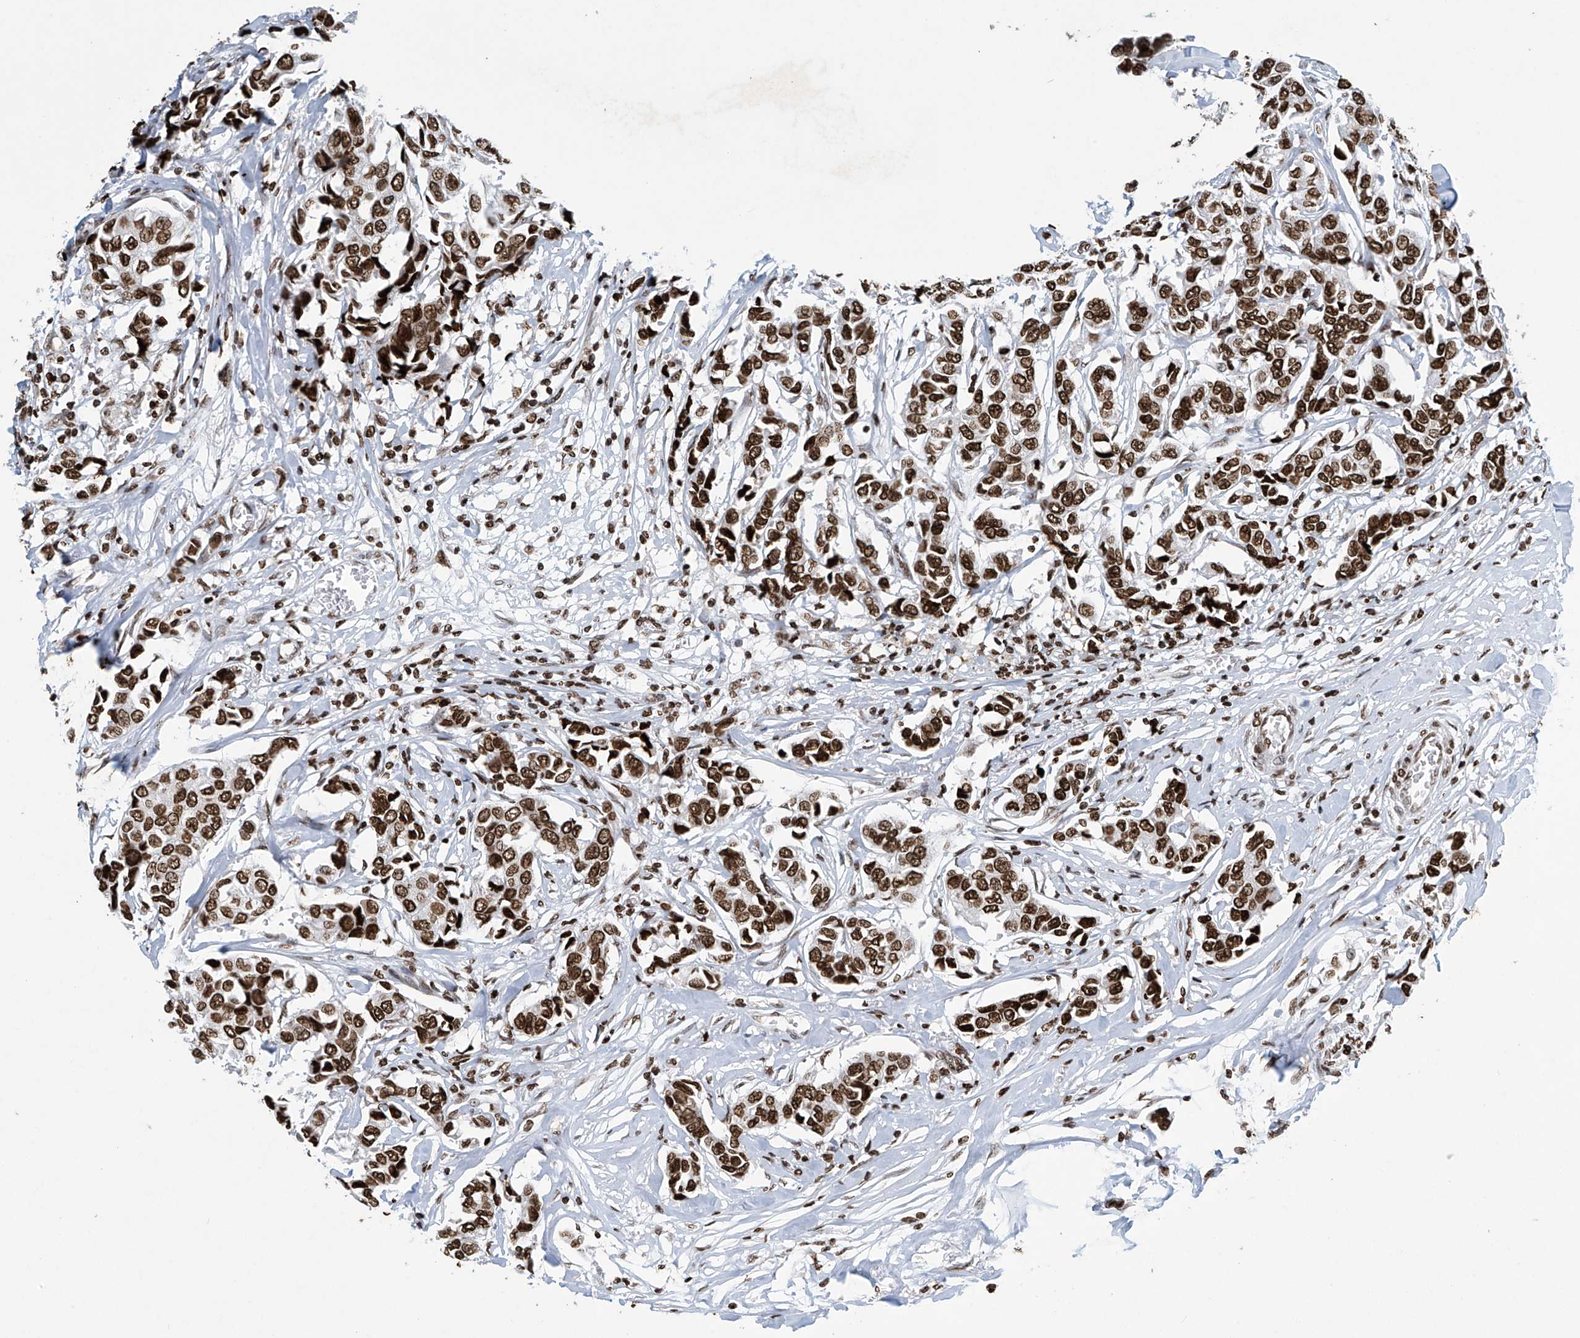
{"staining": {"intensity": "strong", "quantity": ">75%", "location": "nuclear"}, "tissue": "breast cancer", "cell_type": "Tumor cells", "image_type": "cancer", "snomed": [{"axis": "morphology", "description": "Duct carcinoma"}, {"axis": "topography", "description": "Breast"}], "caption": "The micrograph exhibits immunohistochemical staining of breast cancer. There is strong nuclear positivity is present in about >75% of tumor cells.", "gene": "H4C16", "patient": {"sex": "female", "age": 80}}